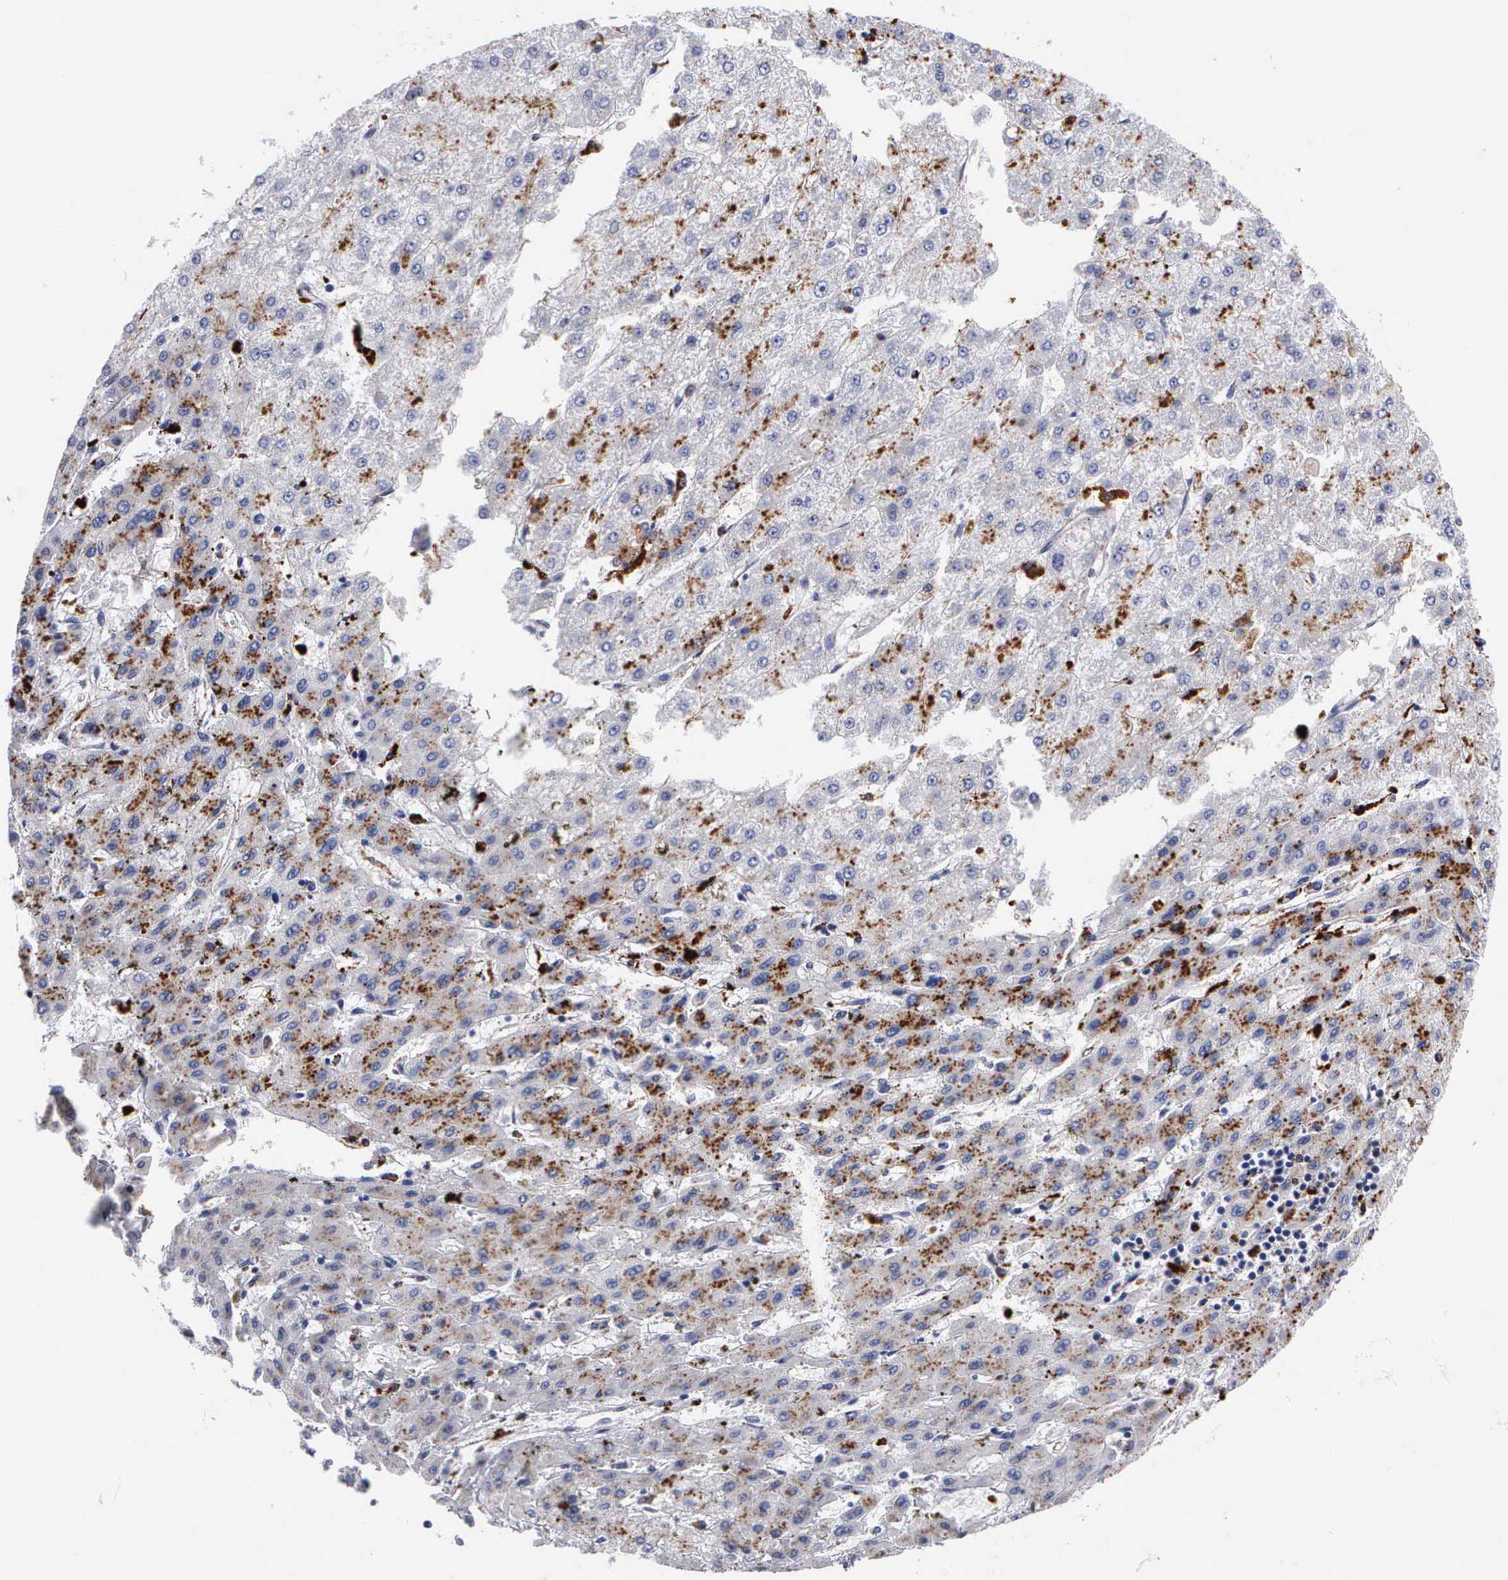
{"staining": {"intensity": "moderate", "quantity": "25%-75%", "location": "cytoplasmic/membranous"}, "tissue": "liver cancer", "cell_type": "Tumor cells", "image_type": "cancer", "snomed": [{"axis": "morphology", "description": "Carcinoma, Hepatocellular, NOS"}, {"axis": "topography", "description": "Liver"}], "caption": "Human liver cancer (hepatocellular carcinoma) stained with a protein marker shows moderate staining in tumor cells.", "gene": "CTSH", "patient": {"sex": "female", "age": 52}}